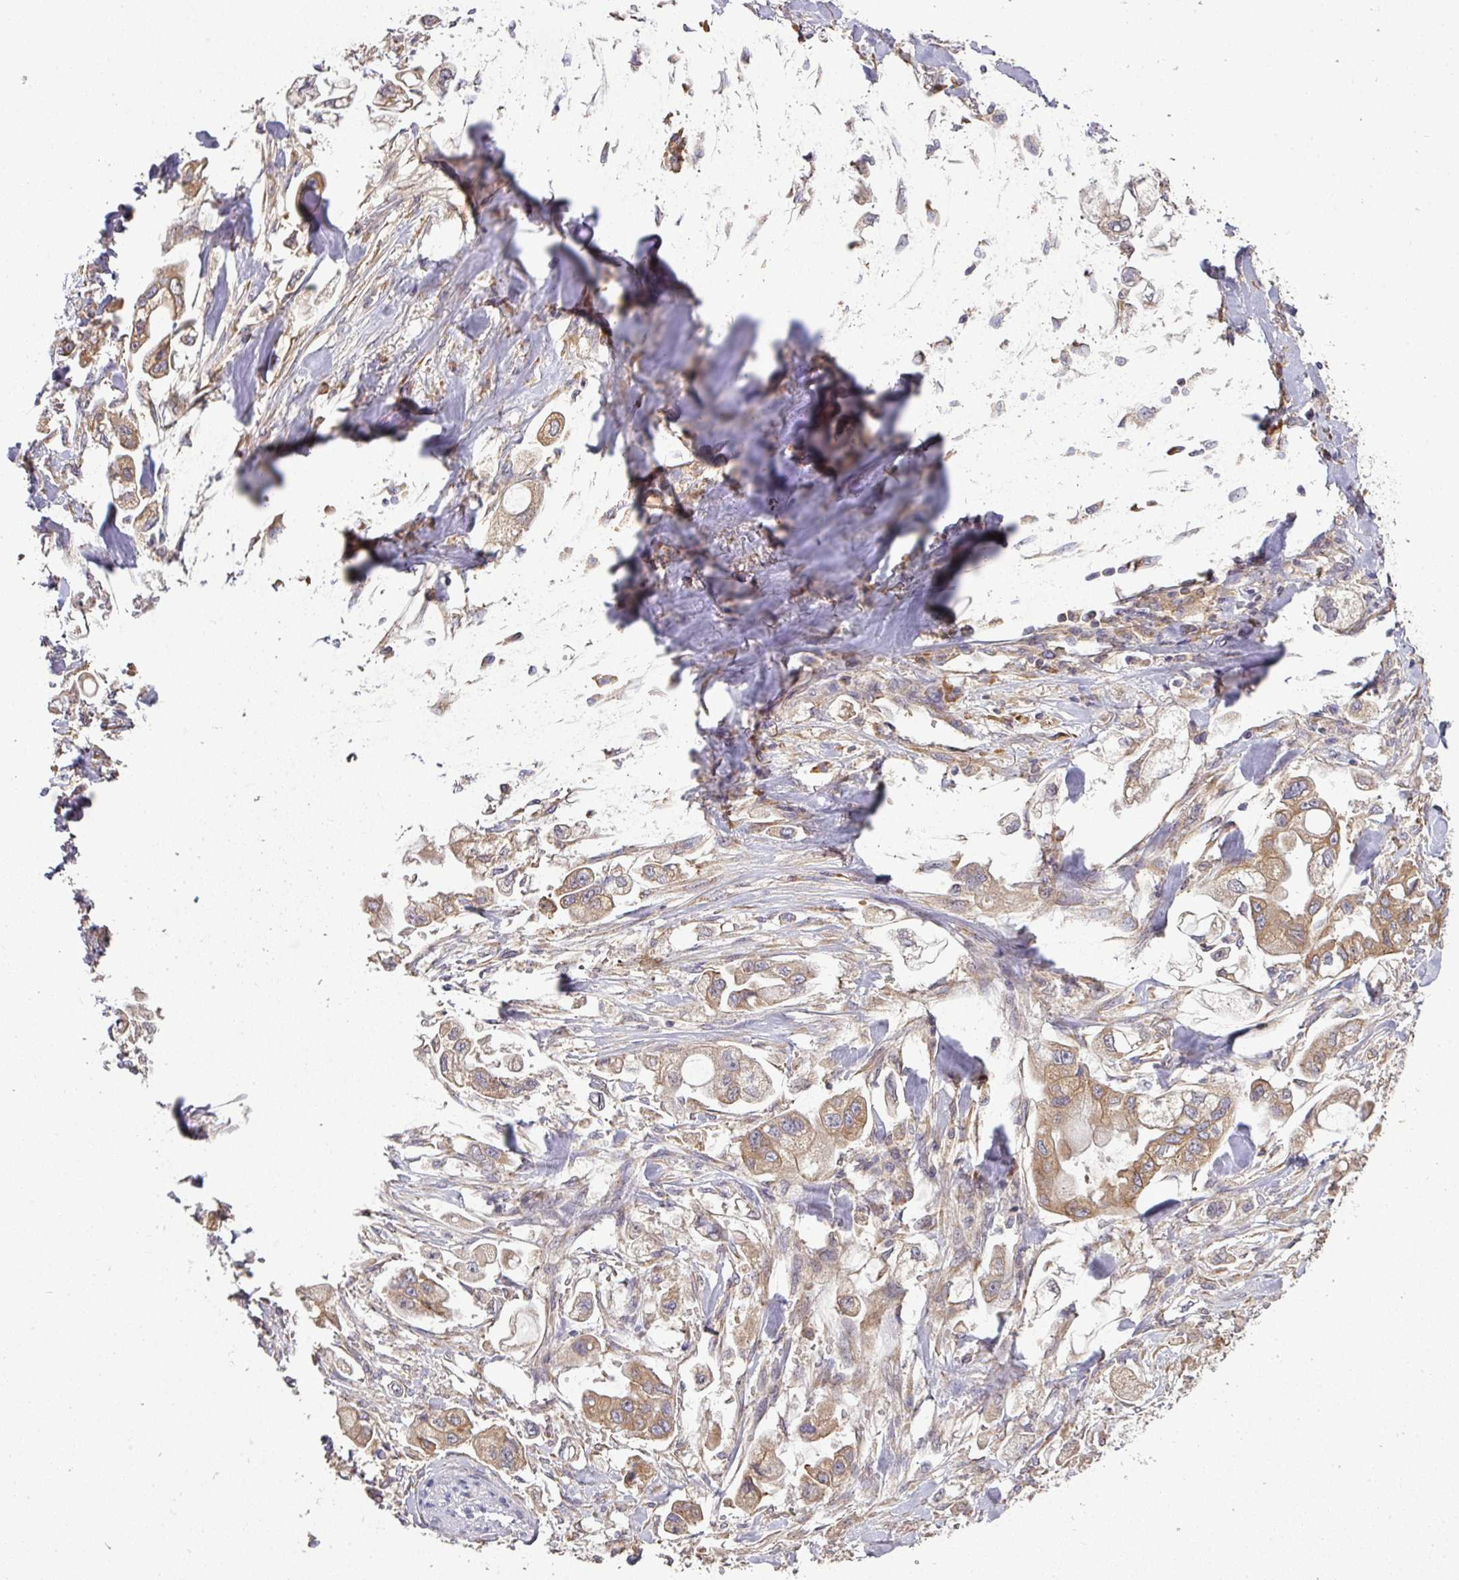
{"staining": {"intensity": "moderate", "quantity": ">75%", "location": "cytoplasmic/membranous"}, "tissue": "stomach cancer", "cell_type": "Tumor cells", "image_type": "cancer", "snomed": [{"axis": "morphology", "description": "Adenocarcinoma, NOS"}, {"axis": "topography", "description": "Stomach"}], "caption": "A brown stain labels moderate cytoplasmic/membranous staining of a protein in human stomach cancer tumor cells. (DAB (3,3'-diaminobenzidine) IHC with brightfield microscopy, high magnification).", "gene": "GALP", "patient": {"sex": "male", "age": 62}}